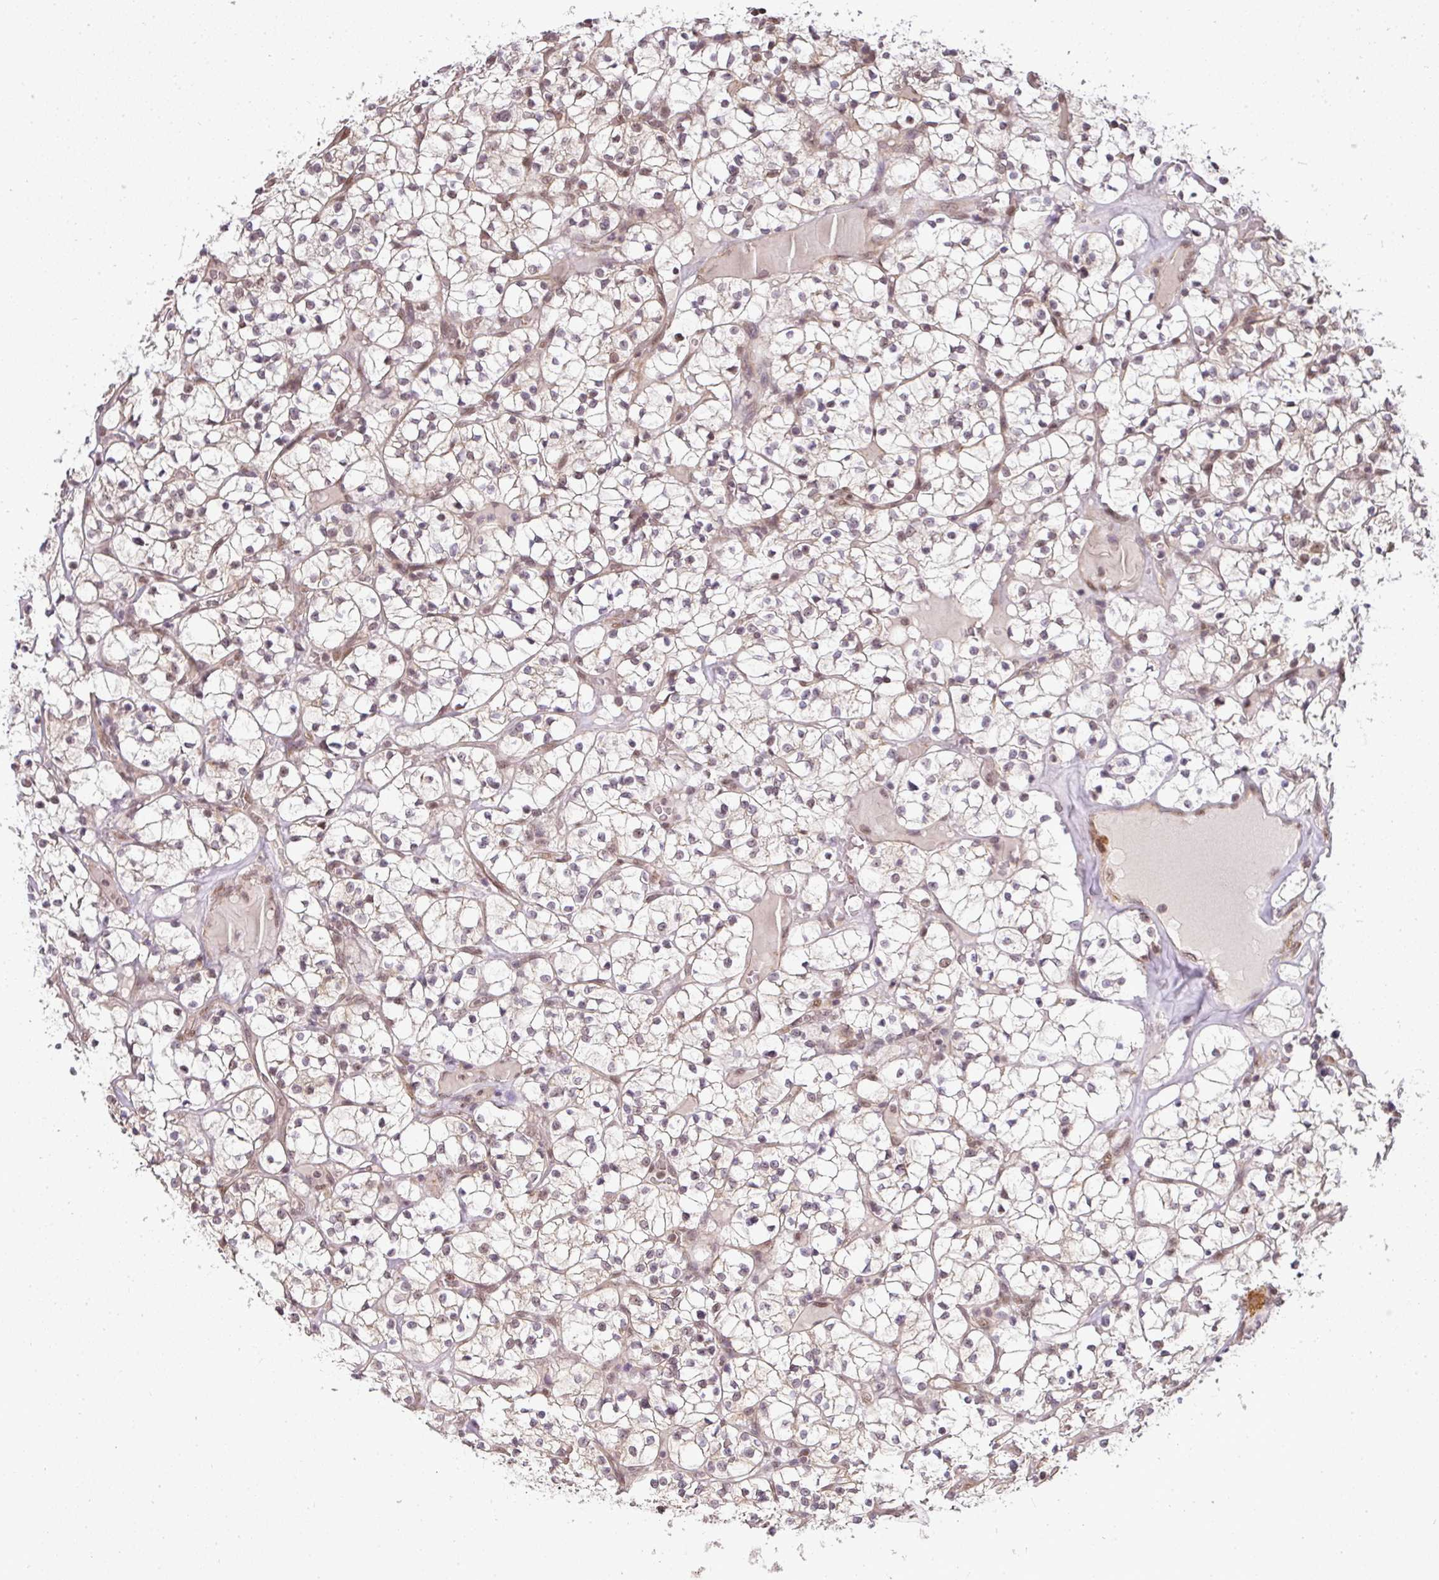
{"staining": {"intensity": "moderate", "quantity": "<25%", "location": "nuclear"}, "tissue": "renal cancer", "cell_type": "Tumor cells", "image_type": "cancer", "snomed": [{"axis": "morphology", "description": "Adenocarcinoma, NOS"}, {"axis": "topography", "description": "Kidney"}], "caption": "Adenocarcinoma (renal) tissue demonstrates moderate nuclear positivity in about <25% of tumor cells", "gene": "C1orf226", "patient": {"sex": "female", "age": 64}}